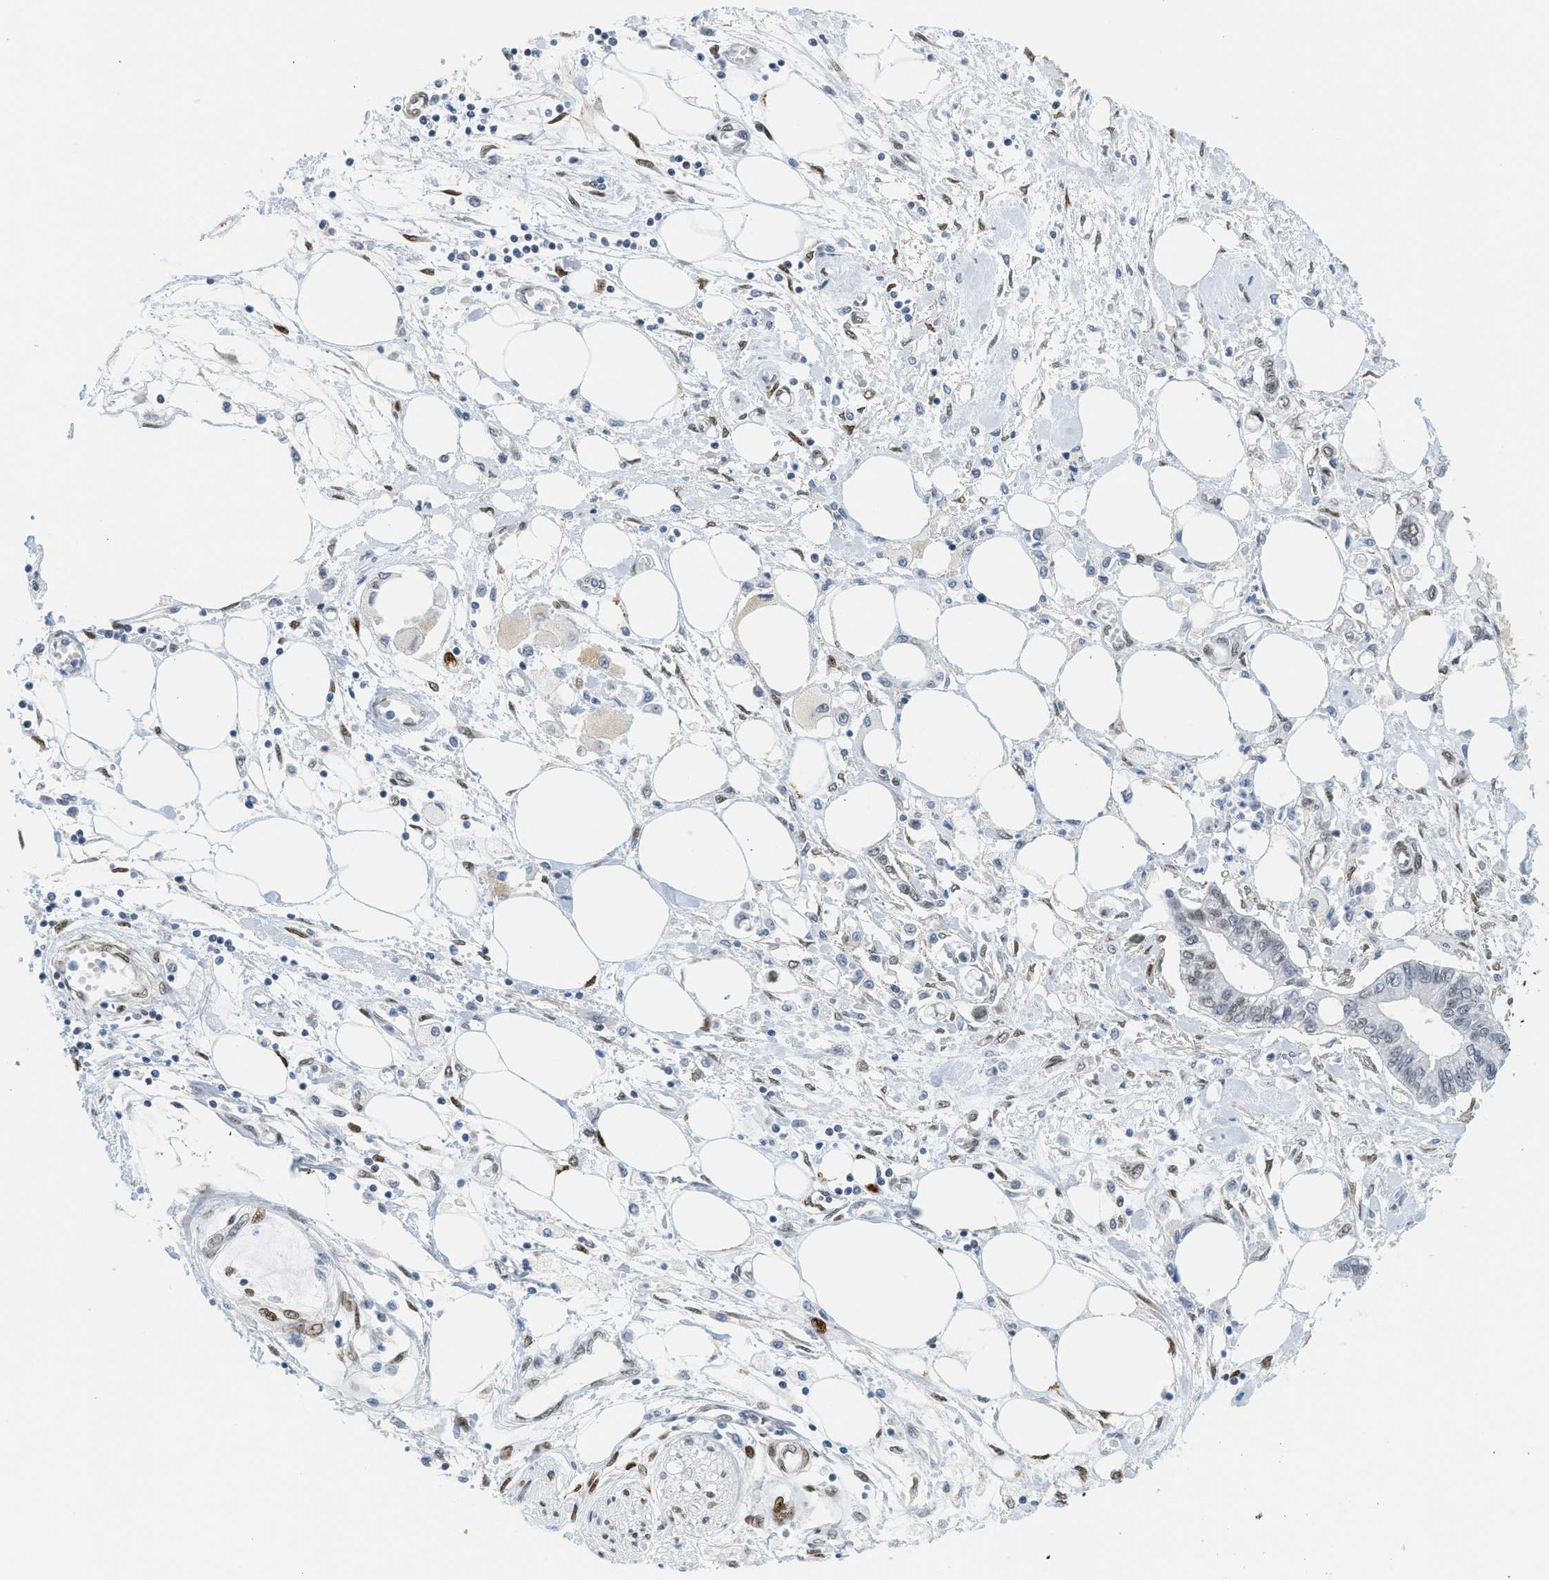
{"staining": {"intensity": "weak", "quantity": "<25%", "location": "nuclear"}, "tissue": "pancreatic cancer", "cell_type": "Tumor cells", "image_type": "cancer", "snomed": [{"axis": "morphology", "description": "Adenocarcinoma, NOS"}, {"axis": "topography", "description": "Pancreas"}], "caption": "Pancreatic adenocarcinoma stained for a protein using immunohistochemistry displays no positivity tumor cells.", "gene": "ZBTB20", "patient": {"sex": "female", "age": 77}}